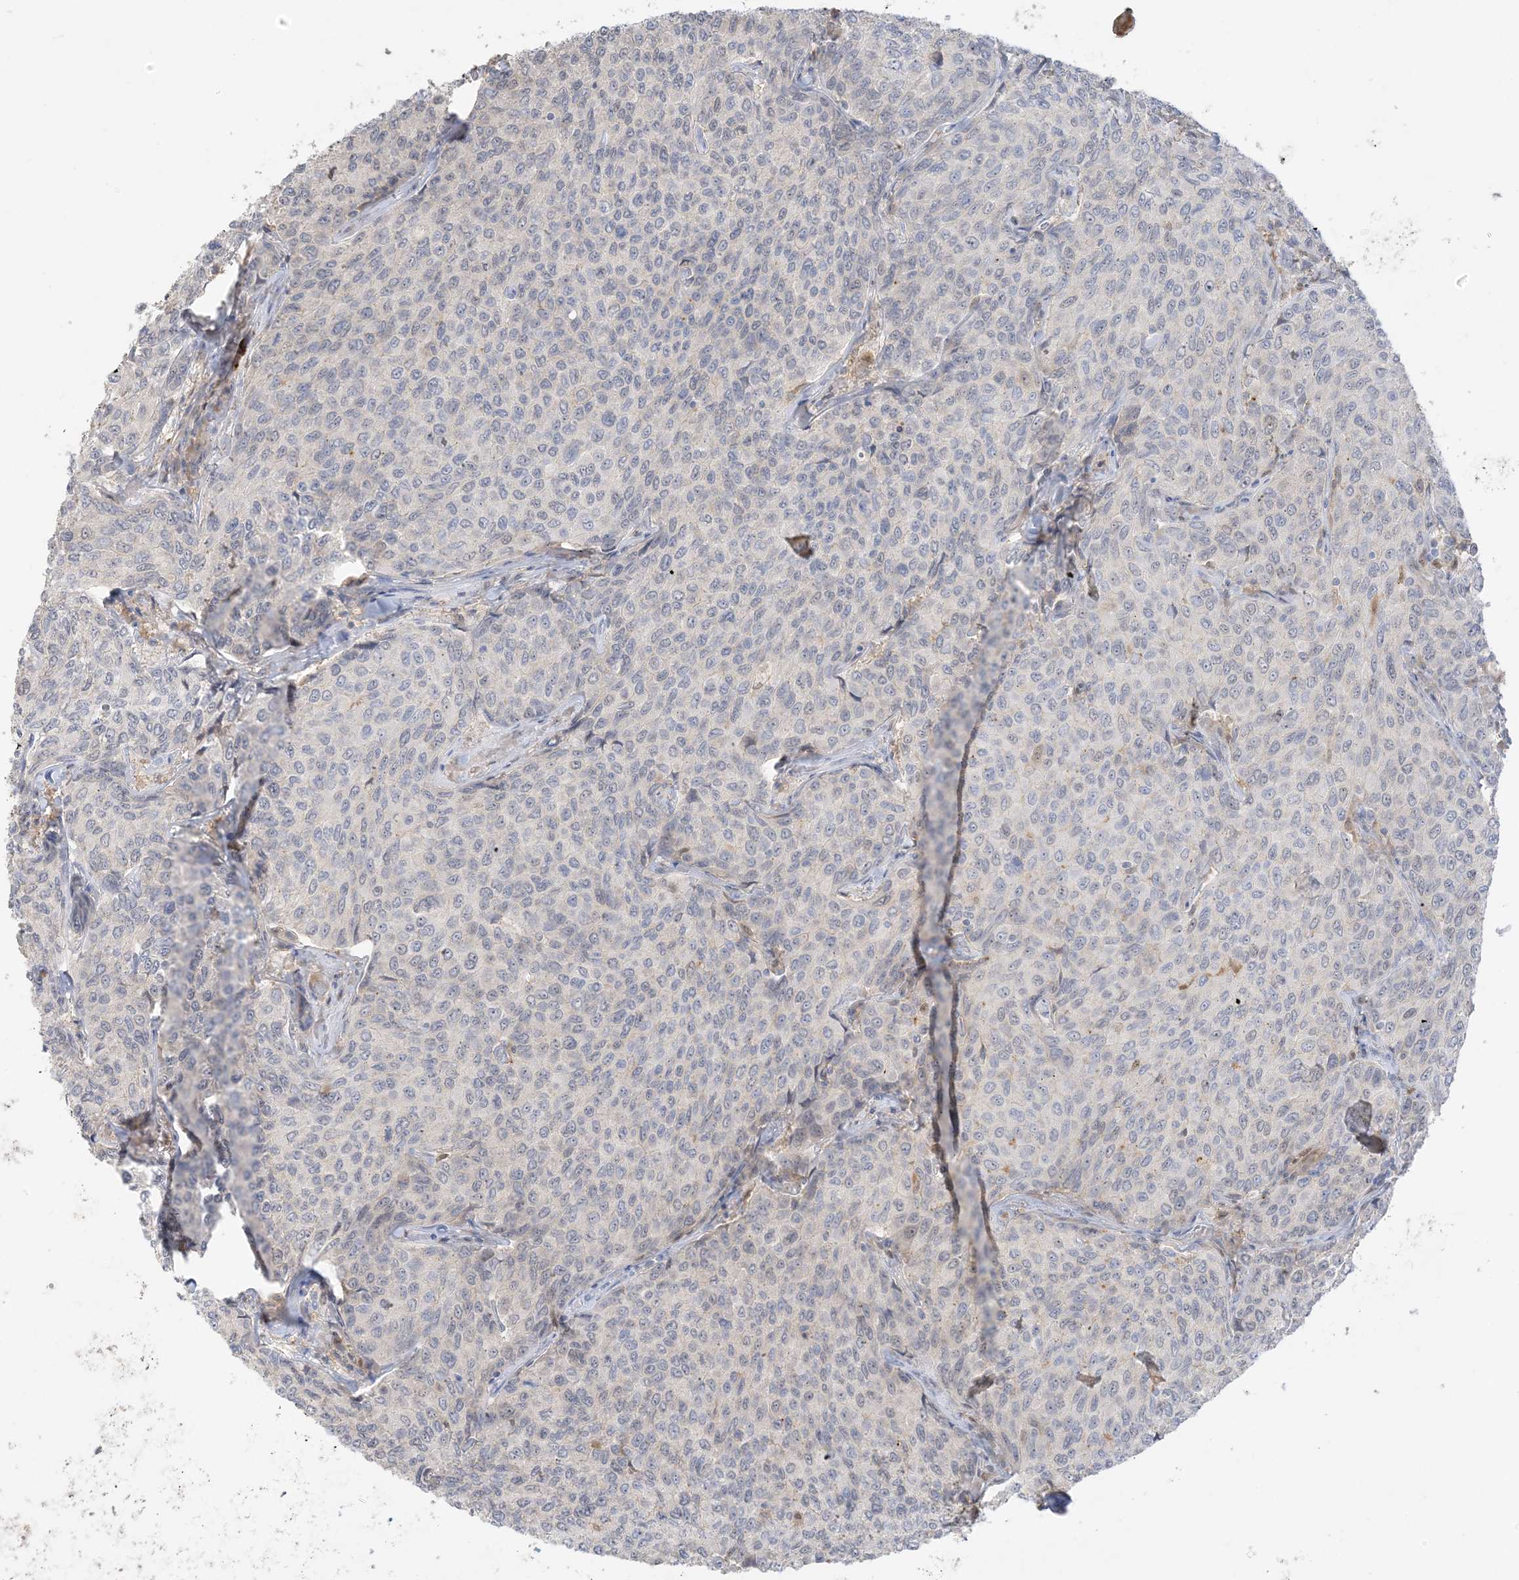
{"staining": {"intensity": "weak", "quantity": "<25%", "location": "nuclear"}, "tissue": "breast cancer", "cell_type": "Tumor cells", "image_type": "cancer", "snomed": [{"axis": "morphology", "description": "Duct carcinoma"}, {"axis": "topography", "description": "Breast"}], "caption": "The photomicrograph displays no significant expression in tumor cells of intraductal carcinoma (breast).", "gene": "GCA", "patient": {"sex": "female", "age": 55}}